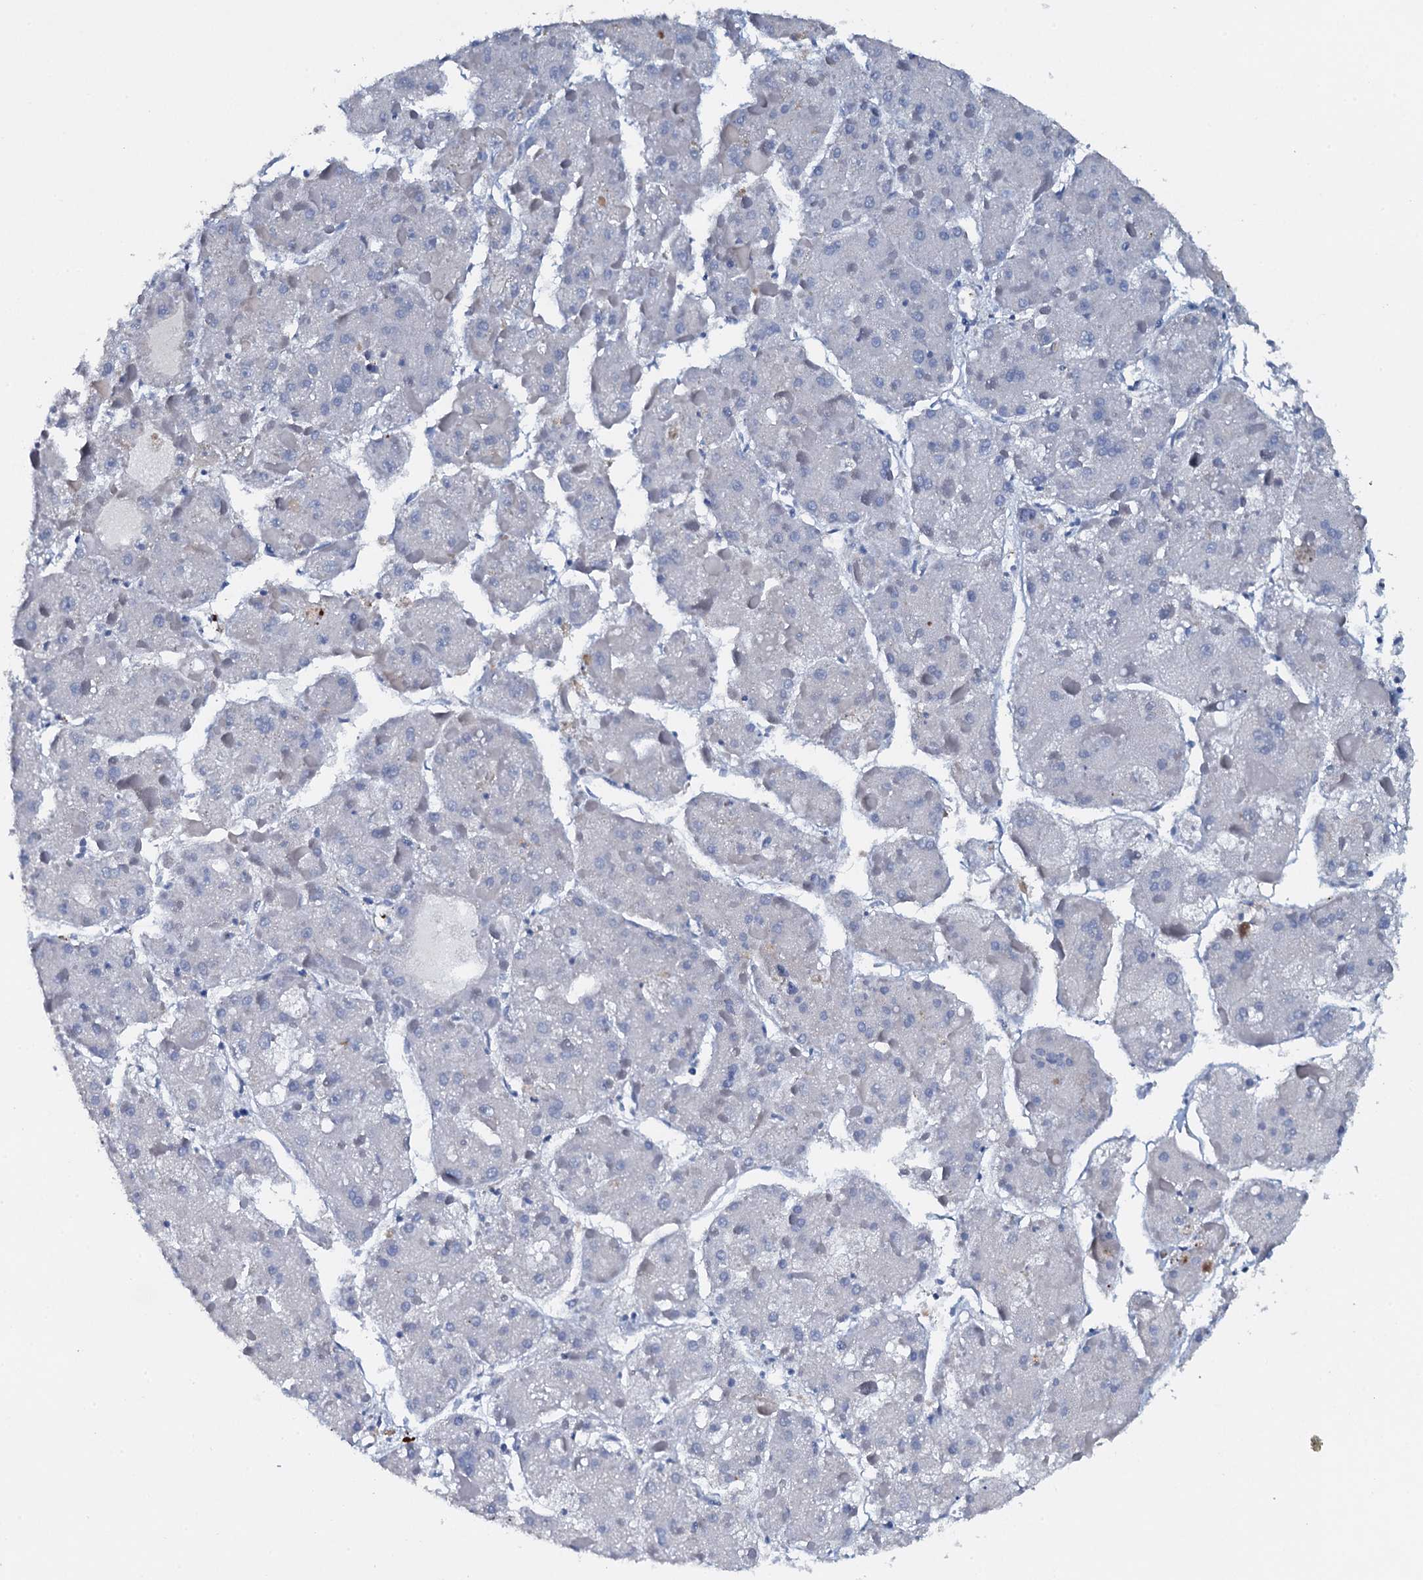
{"staining": {"intensity": "negative", "quantity": "none", "location": "none"}, "tissue": "liver cancer", "cell_type": "Tumor cells", "image_type": "cancer", "snomed": [{"axis": "morphology", "description": "Carcinoma, Hepatocellular, NOS"}, {"axis": "topography", "description": "Liver"}], "caption": "Tumor cells are negative for brown protein staining in liver hepatocellular carcinoma.", "gene": "MS4A4E", "patient": {"sex": "female", "age": 73}}